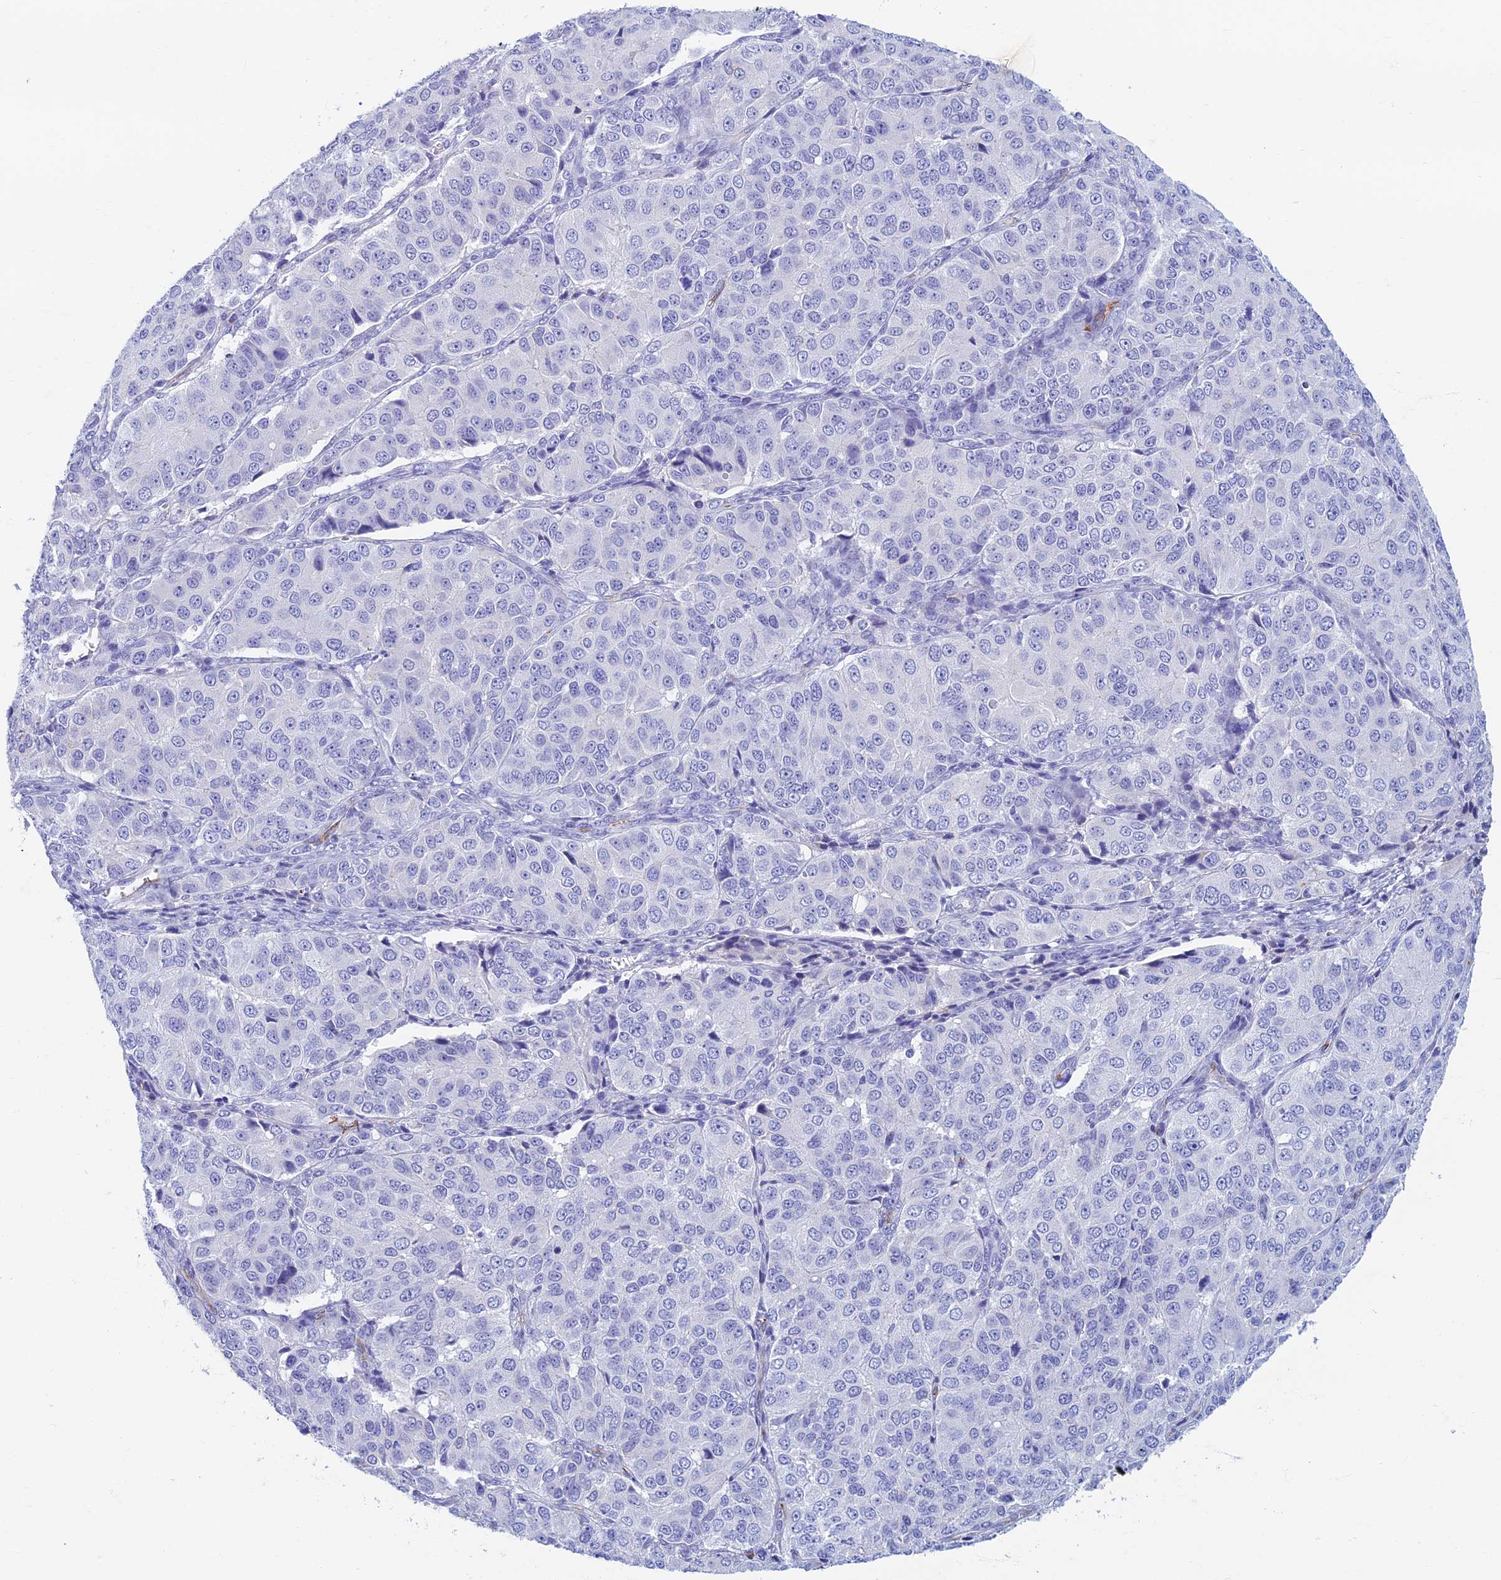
{"staining": {"intensity": "negative", "quantity": "none", "location": "none"}, "tissue": "ovarian cancer", "cell_type": "Tumor cells", "image_type": "cancer", "snomed": [{"axis": "morphology", "description": "Carcinoma, endometroid"}, {"axis": "topography", "description": "Ovary"}], "caption": "Ovarian cancer stained for a protein using IHC exhibits no staining tumor cells.", "gene": "ETFRF1", "patient": {"sex": "female", "age": 51}}